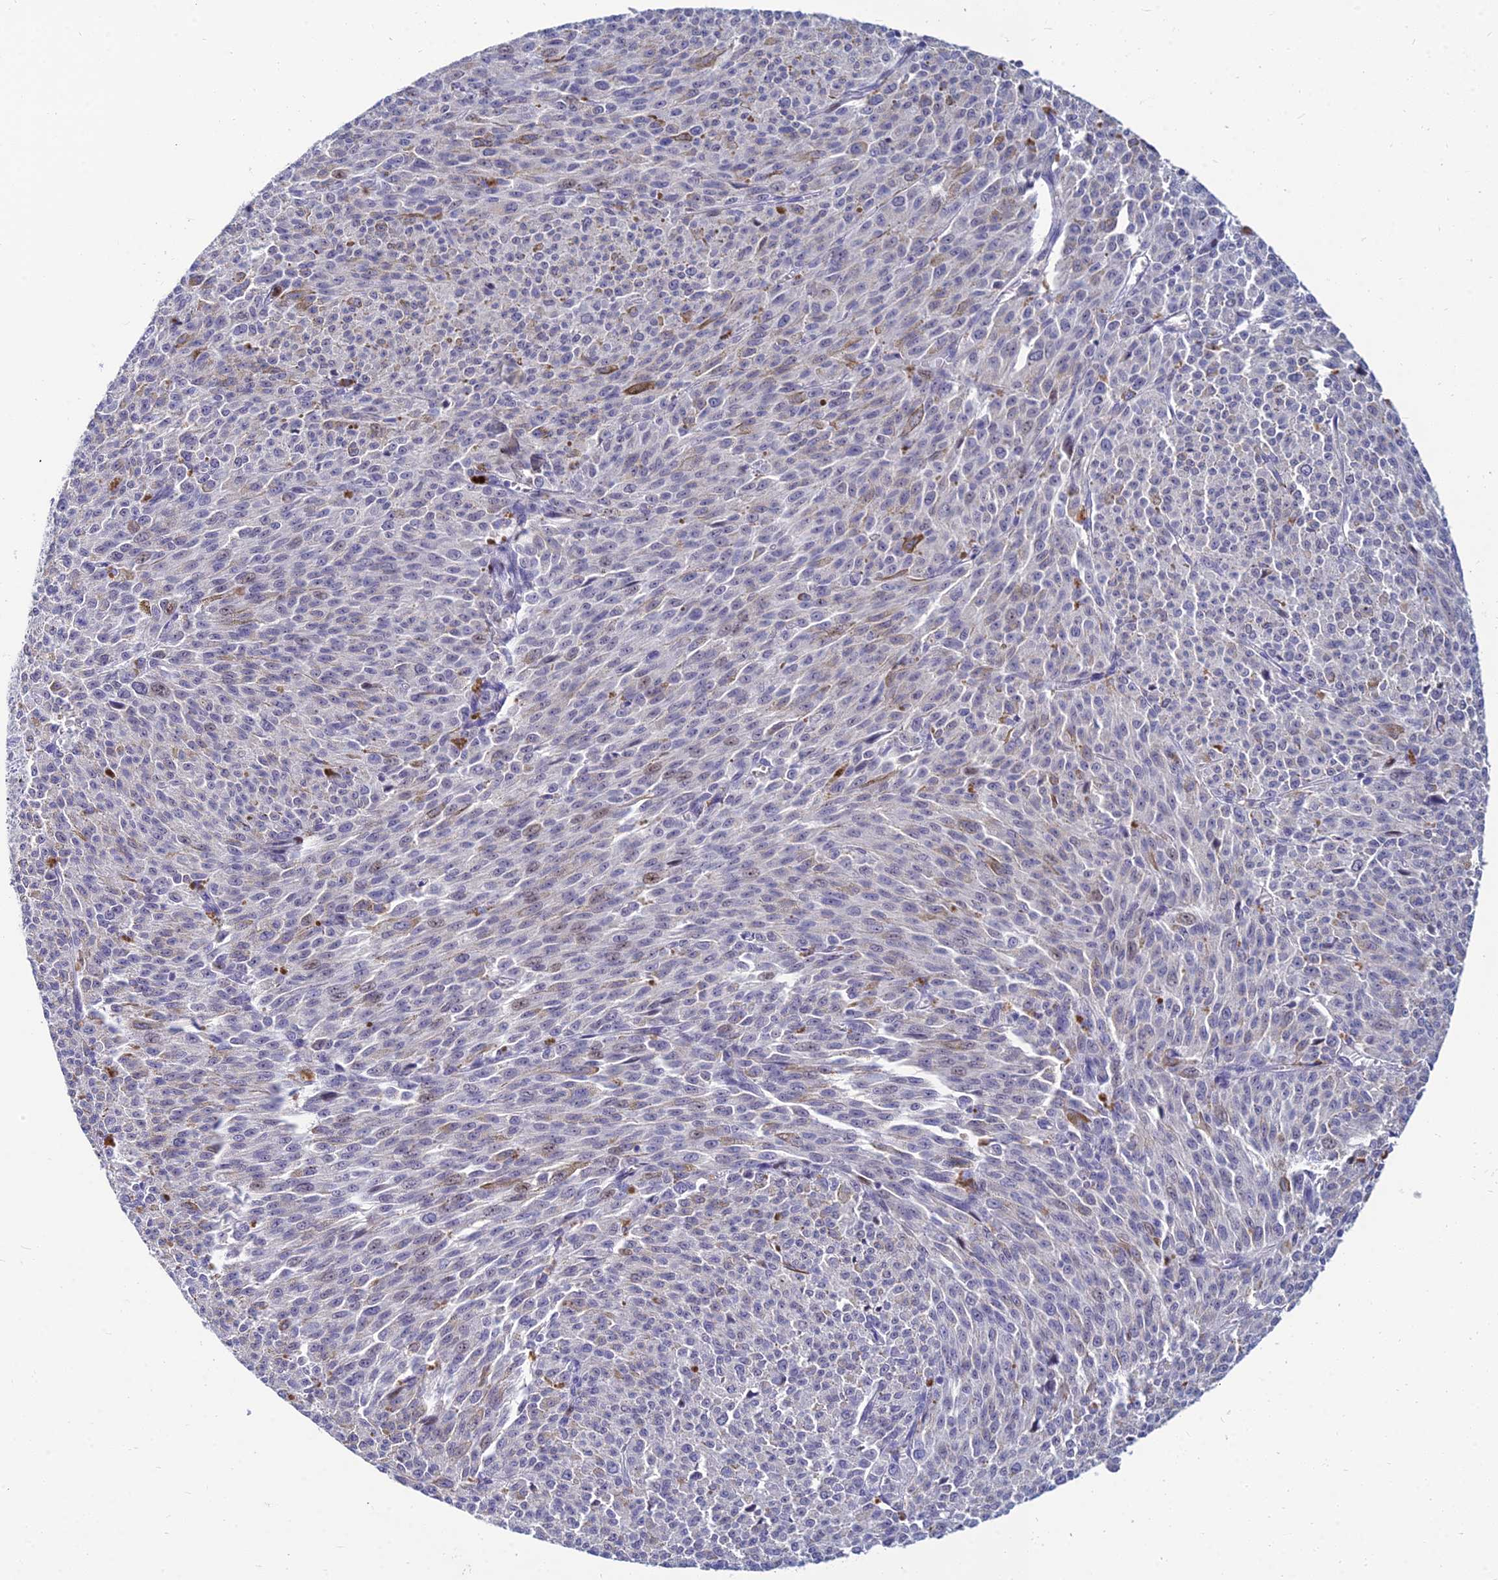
{"staining": {"intensity": "negative", "quantity": "none", "location": "none"}, "tissue": "melanoma", "cell_type": "Tumor cells", "image_type": "cancer", "snomed": [{"axis": "morphology", "description": "Malignant melanoma, NOS"}, {"axis": "topography", "description": "Skin"}], "caption": "A histopathology image of human melanoma is negative for staining in tumor cells.", "gene": "GOLGA6D", "patient": {"sex": "female", "age": 52}}